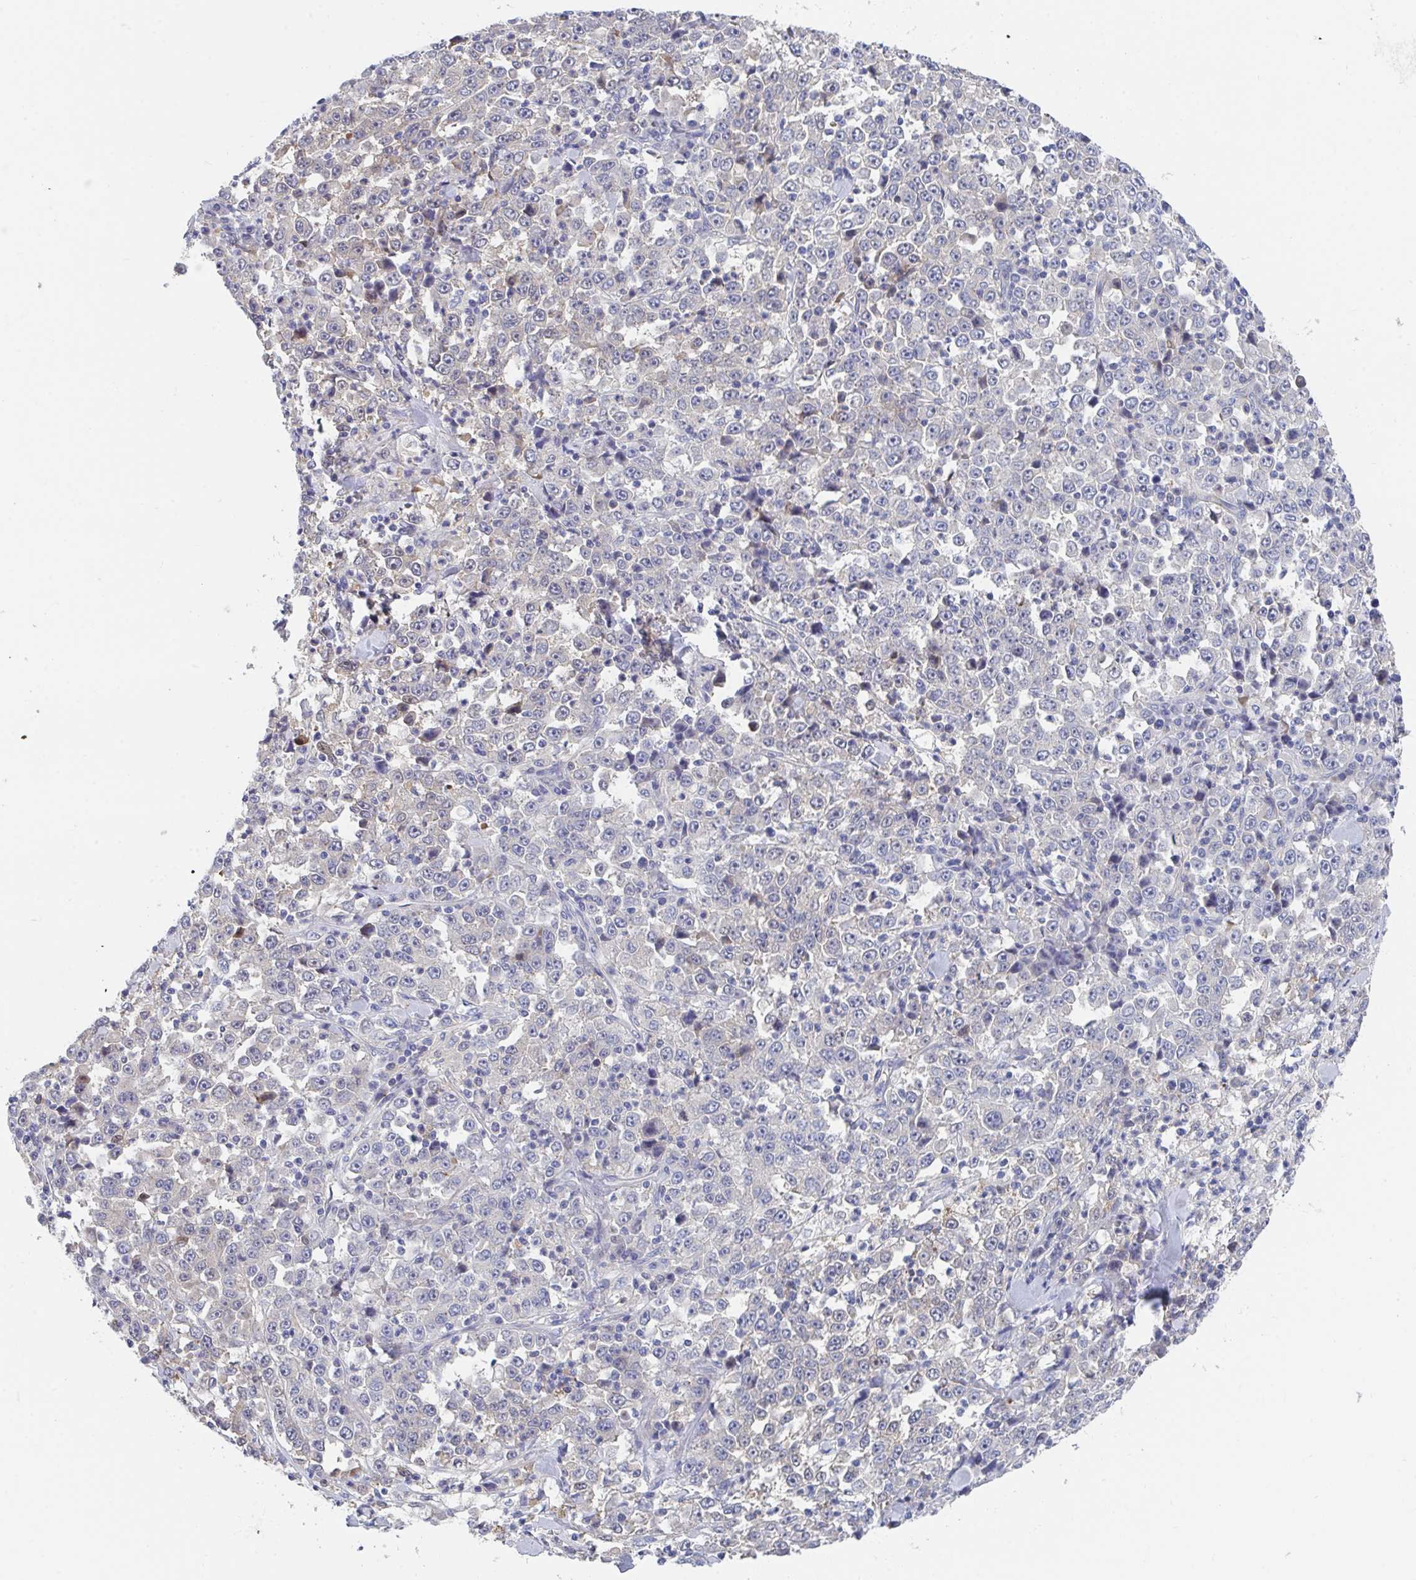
{"staining": {"intensity": "negative", "quantity": "none", "location": "none"}, "tissue": "stomach cancer", "cell_type": "Tumor cells", "image_type": "cancer", "snomed": [{"axis": "morphology", "description": "Normal tissue, NOS"}, {"axis": "morphology", "description": "Adenocarcinoma, NOS"}, {"axis": "topography", "description": "Stomach, upper"}, {"axis": "topography", "description": "Stomach"}], "caption": "Immunohistochemistry micrograph of stomach cancer (adenocarcinoma) stained for a protein (brown), which displays no staining in tumor cells.", "gene": "P2RX3", "patient": {"sex": "male", "age": 59}}